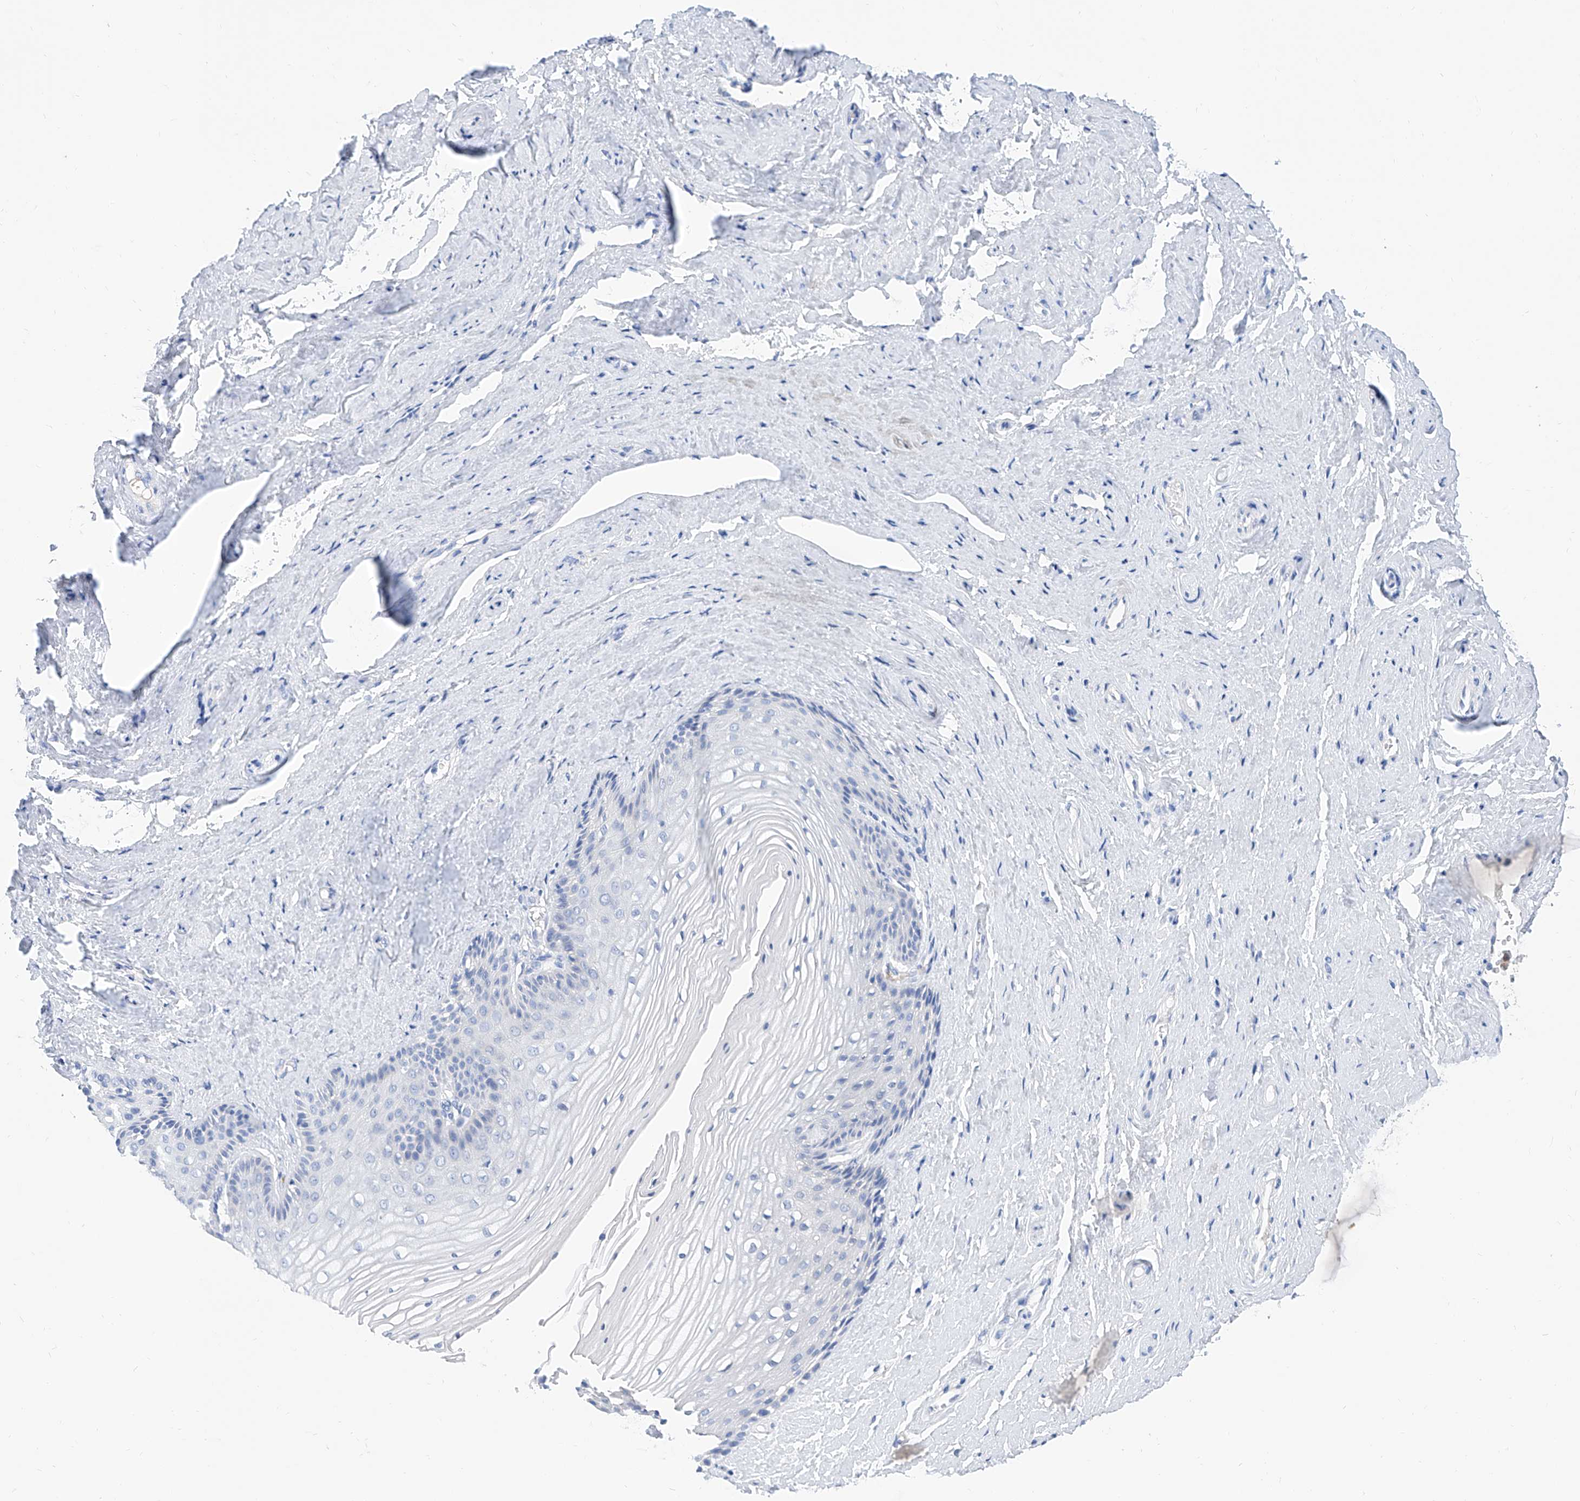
{"staining": {"intensity": "negative", "quantity": "none", "location": "none"}, "tissue": "vagina", "cell_type": "Squamous epithelial cells", "image_type": "normal", "snomed": [{"axis": "morphology", "description": "Normal tissue, NOS"}, {"axis": "topography", "description": "Vagina"}, {"axis": "topography", "description": "Cervix"}], "caption": "Squamous epithelial cells are negative for protein expression in unremarkable human vagina. (Stains: DAB immunohistochemistry with hematoxylin counter stain, Microscopy: brightfield microscopy at high magnification).", "gene": "SLC25A29", "patient": {"sex": "female", "age": 40}}